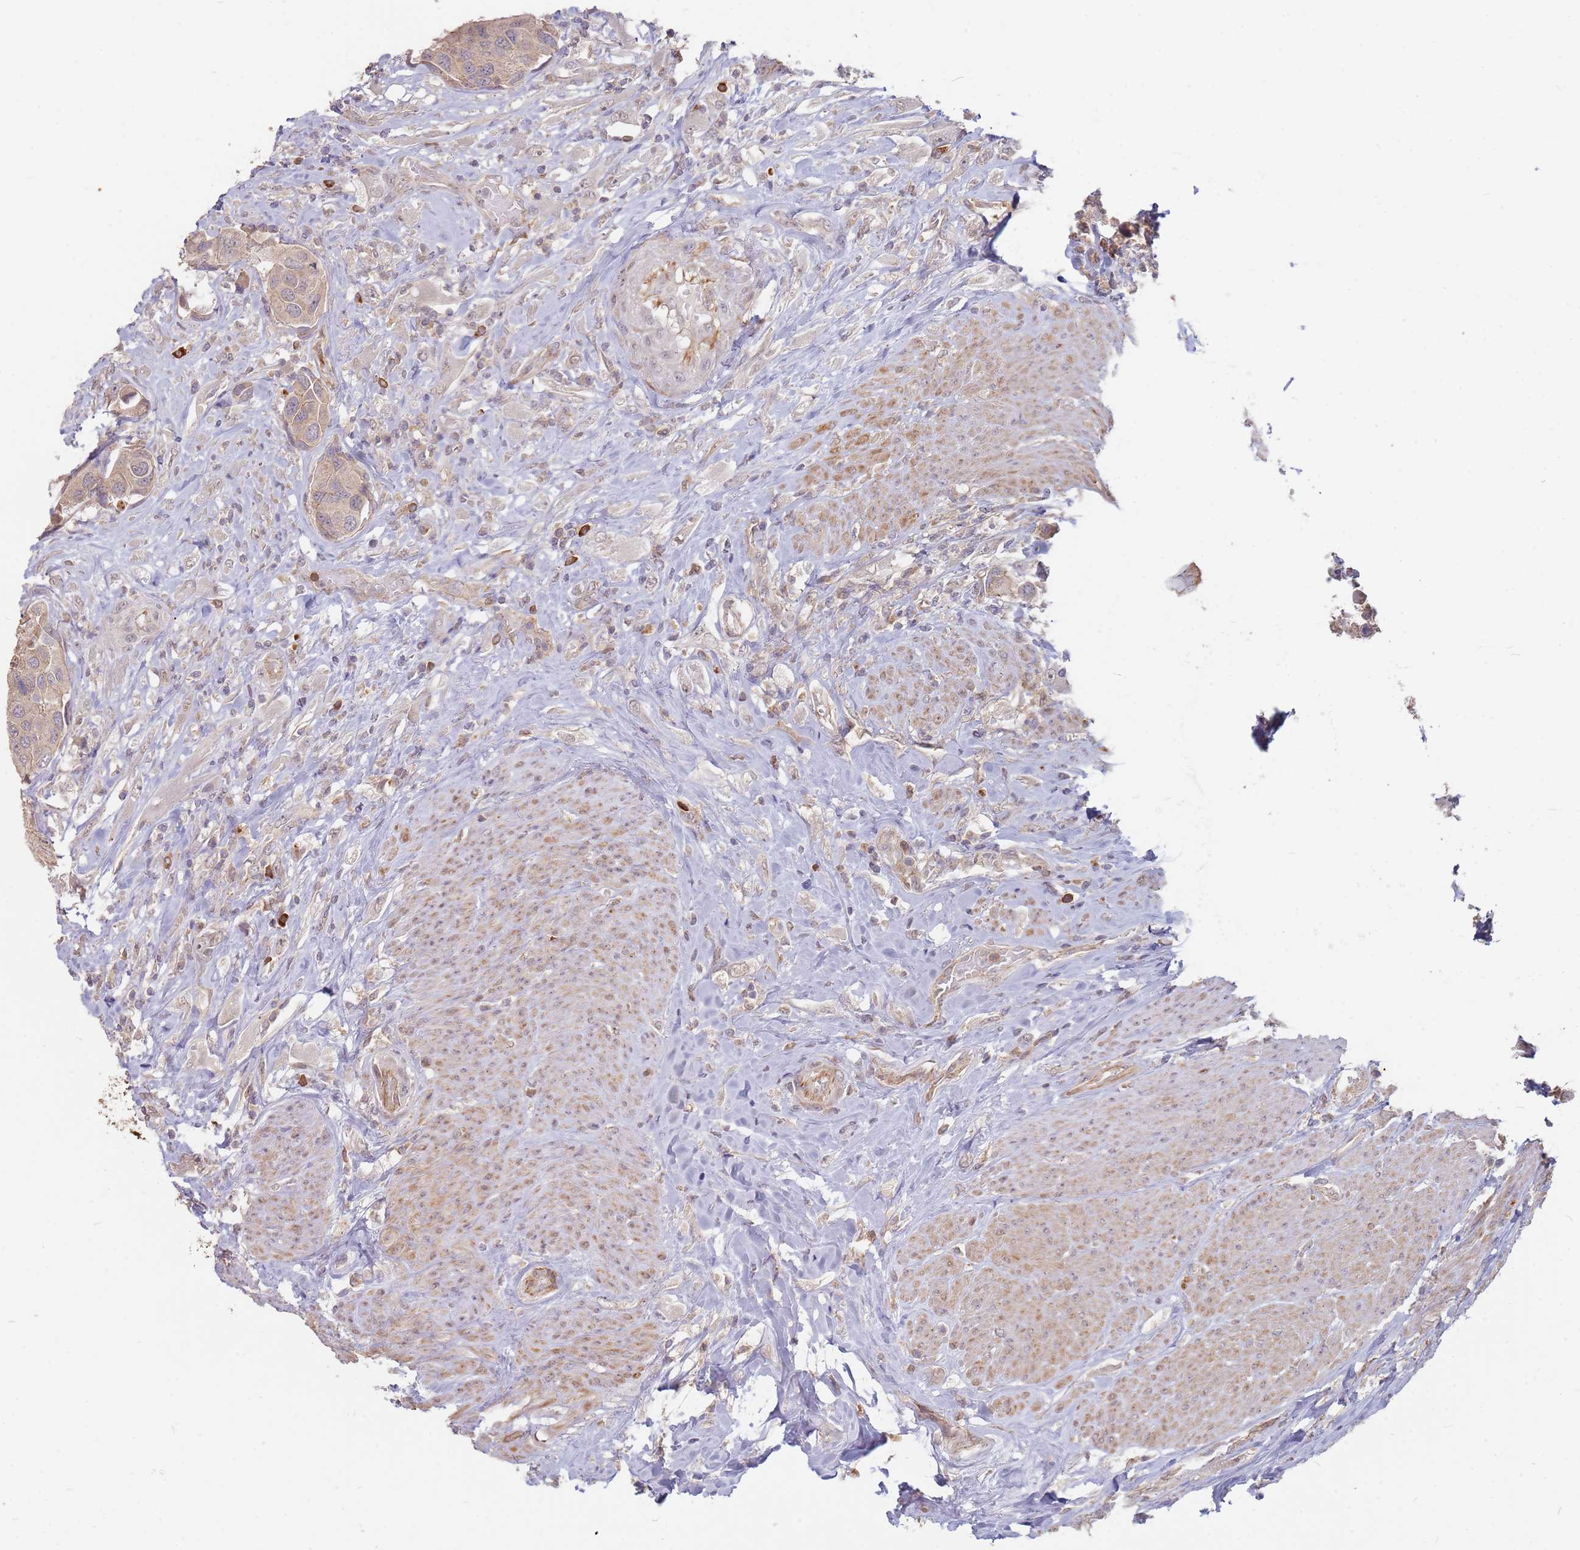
{"staining": {"intensity": "weak", "quantity": ">75%", "location": "cytoplasmic/membranous"}, "tissue": "urothelial cancer", "cell_type": "Tumor cells", "image_type": "cancer", "snomed": [{"axis": "morphology", "description": "Urothelial carcinoma, High grade"}, {"axis": "topography", "description": "Urinary bladder"}], "caption": "This is a micrograph of immunohistochemistry (IHC) staining of urothelial cancer, which shows weak expression in the cytoplasmic/membranous of tumor cells.", "gene": "MPEG1", "patient": {"sex": "male", "age": 74}}